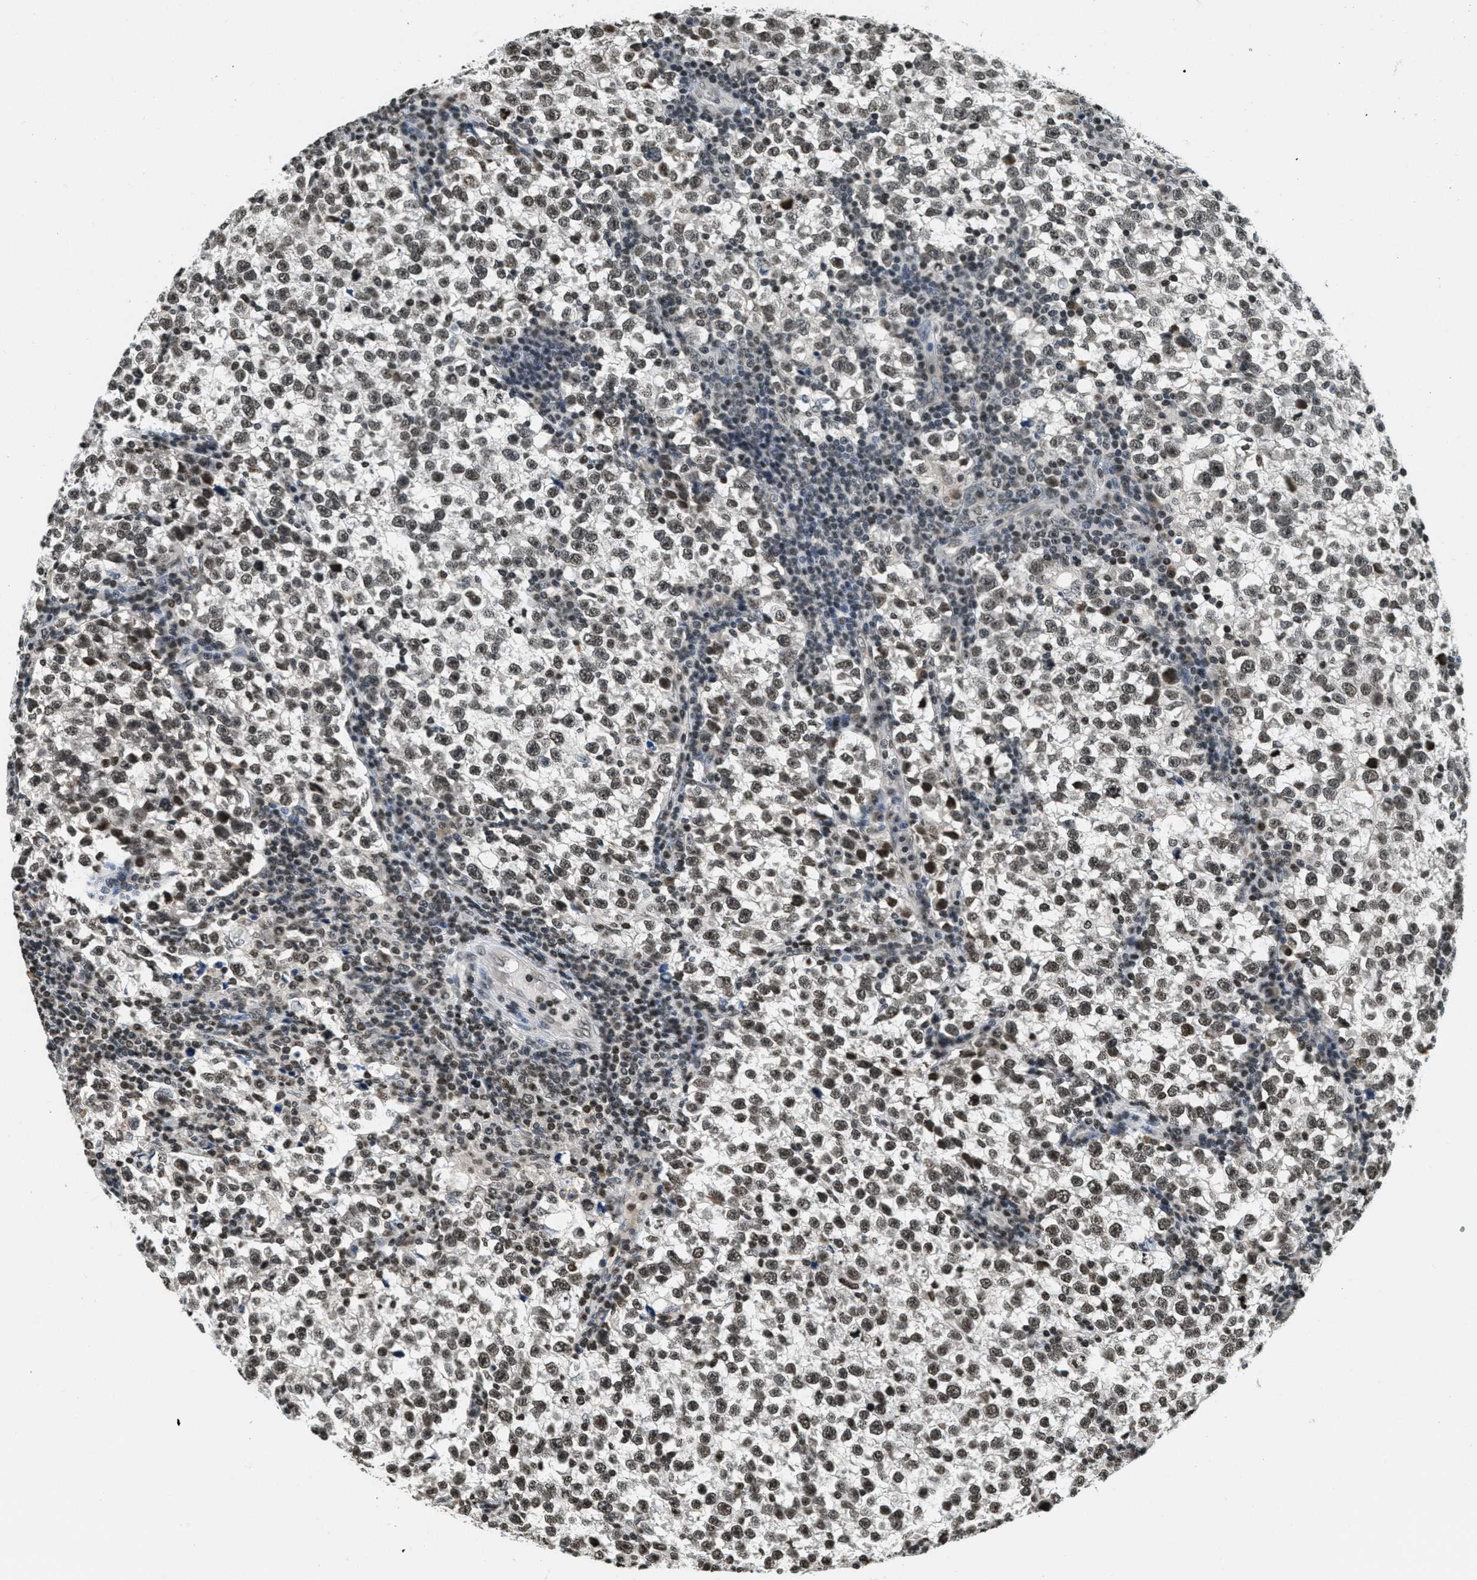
{"staining": {"intensity": "moderate", "quantity": ">75%", "location": "nuclear"}, "tissue": "testis cancer", "cell_type": "Tumor cells", "image_type": "cancer", "snomed": [{"axis": "morphology", "description": "Normal tissue, NOS"}, {"axis": "morphology", "description": "Seminoma, NOS"}, {"axis": "topography", "description": "Testis"}], "caption": "Protein staining of seminoma (testis) tissue exhibits moderate nuclear positivity in about >75% of tumor cells. Immunohistochemistry (ihc) stains the protein of interest in brown and the nuclei are stained blue.", "gene": "LDB2", "patient": {"sex": "male", "age": 43}}